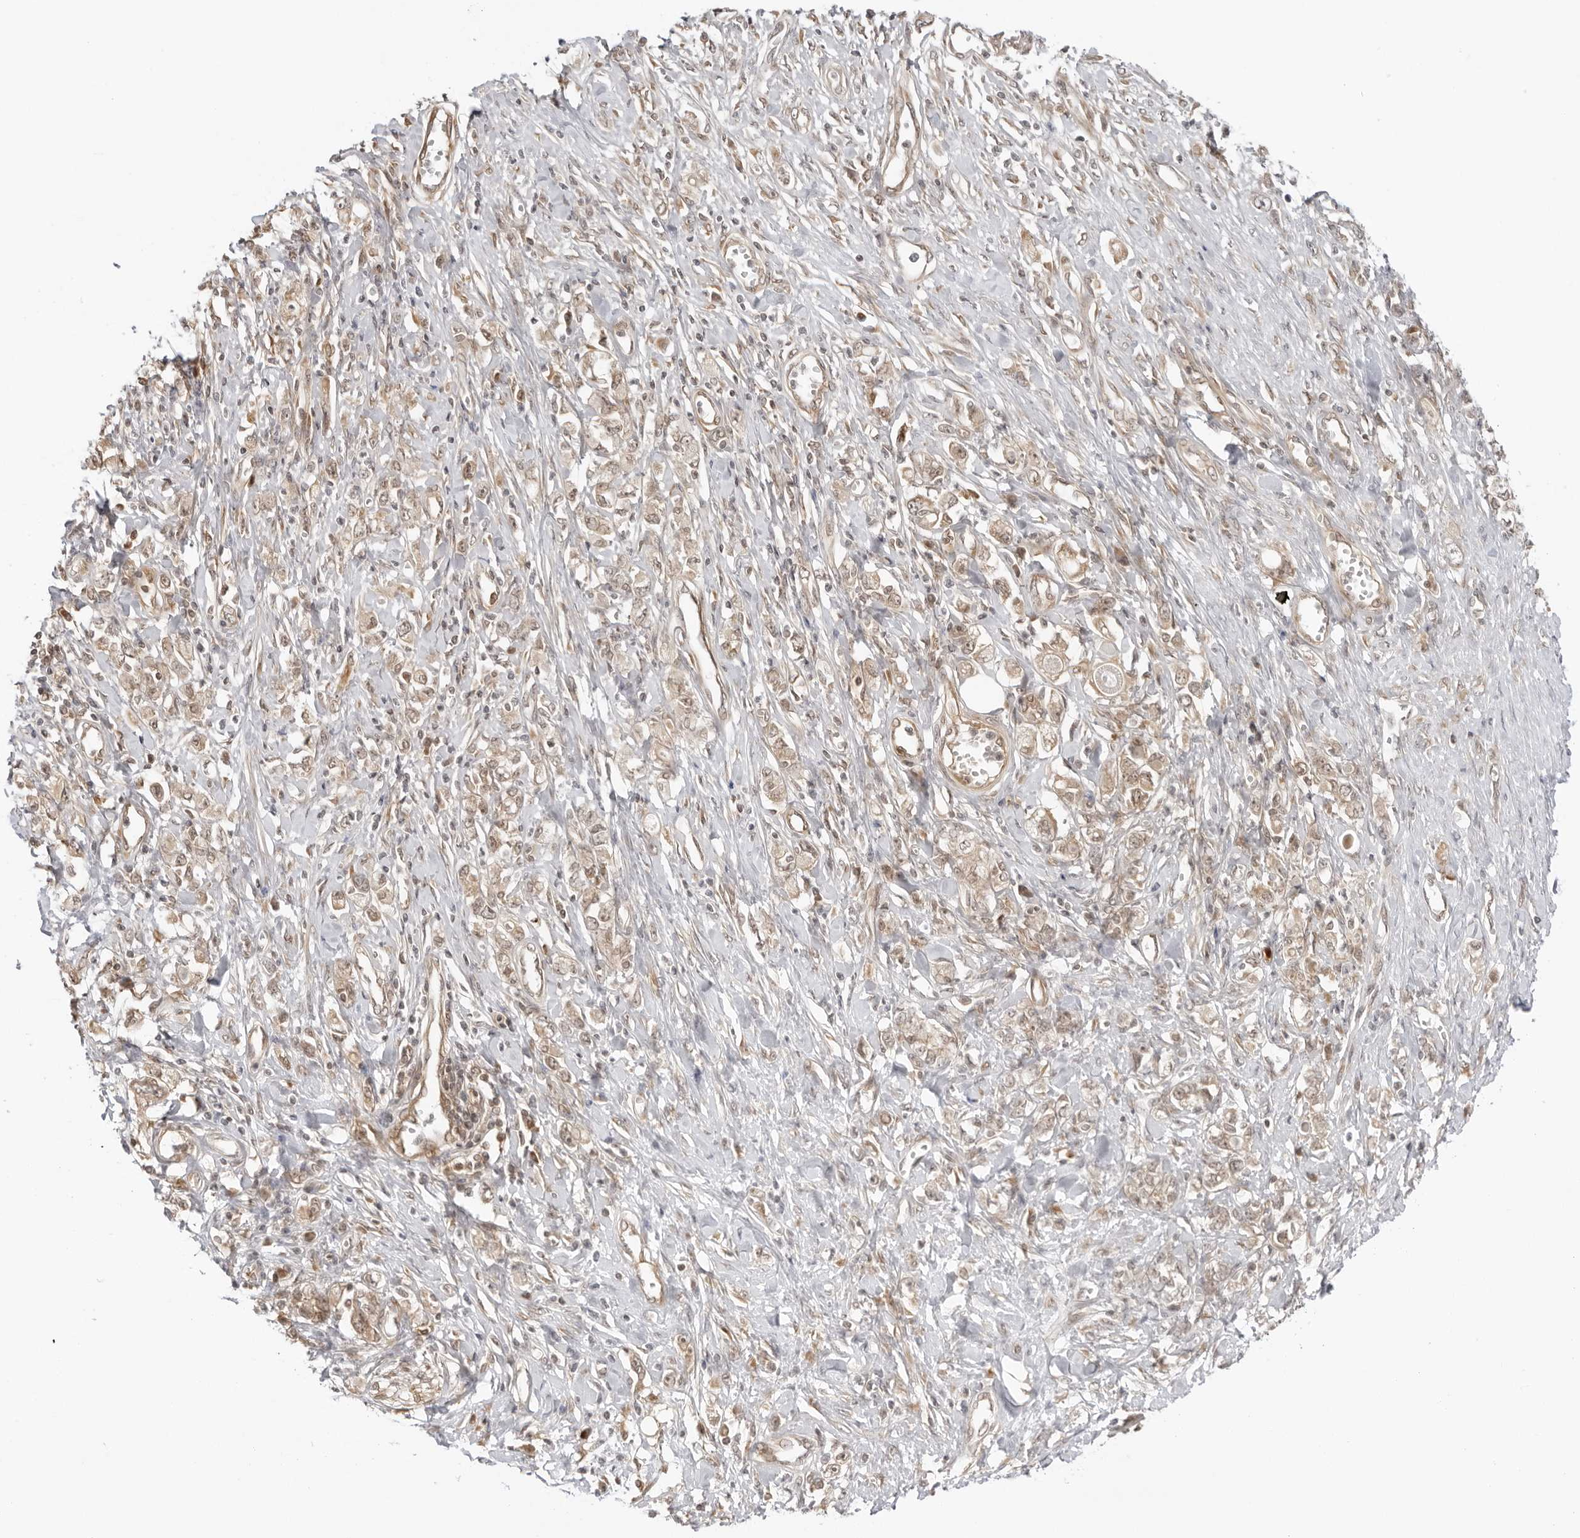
{"staining": {"intensity": "weak", "quantity": "25%-75%", "location": "cytoplasmic/membranous,nuclear"}, "tissue": "stomach cancer", "cell_type": "Tumor cells", "image_type": "cancer", "snomed": [{"axis": "morphology", "description": "Adenocarcinoma, NOS"}, {"axis": "topography", "description": "Stomach"}], "caption": "Brown immunohistochemical staining in stomach cancer (adenocarcinoma) displays weak cytoplasmic/membranous and nuclear expression in approximately 25%-75% of tumor cells. The staining is performed using DAB brown chromogen to label protein expression. The nuclei are counter-stained blue using hematoxylin.", "gene": "PRRC2C", "patient": {"sex": "female", "age": 76}}